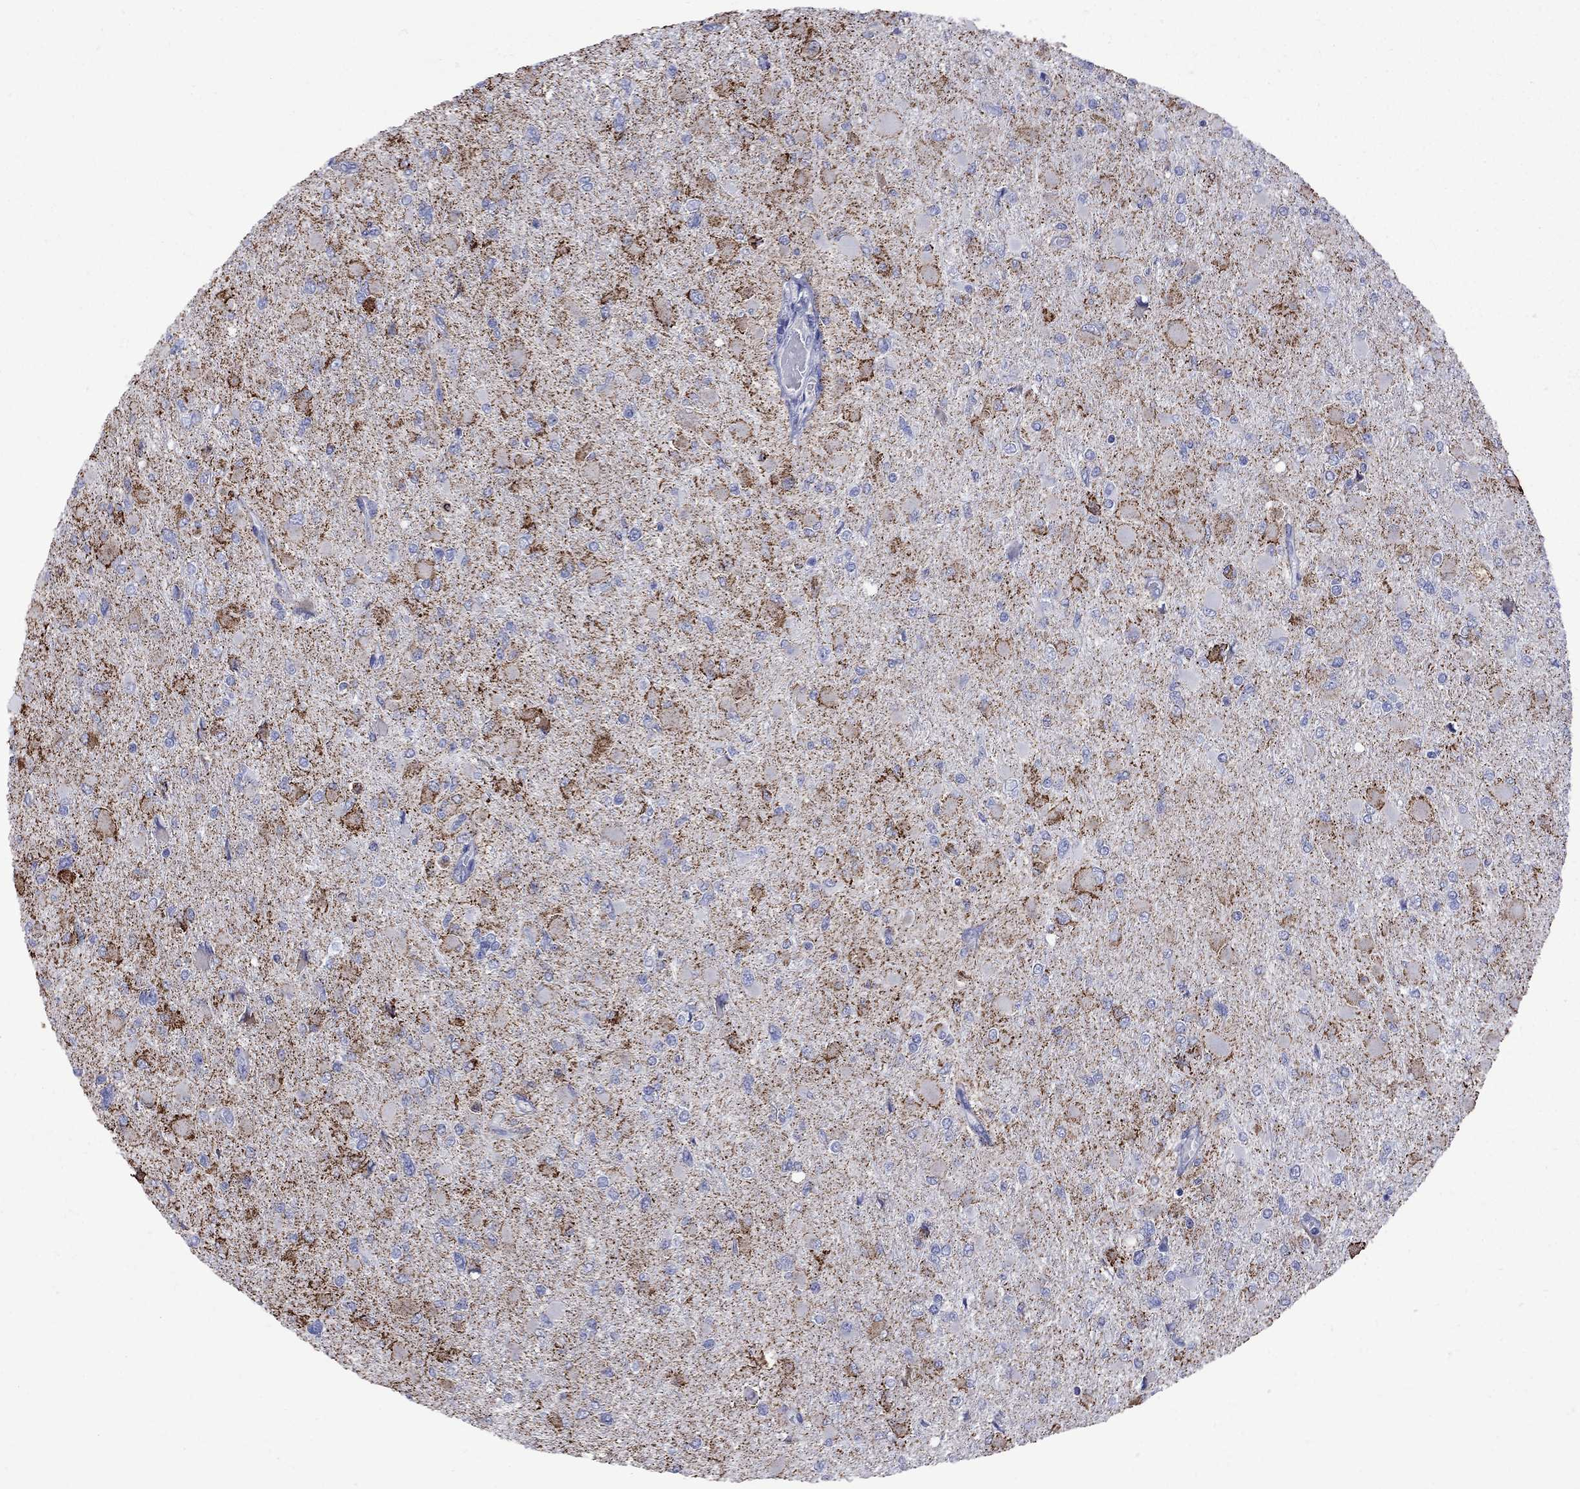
{"staining": {"intensity": "strong", "quantity": "<25%", "location": "cytoplasmic/membranous"}, "tissue": "glioma", "cell_type": "Tumor cells", "image_type": "cancer", "snomed": [{"axis": "morphology", "description": "Glioma, malignant, High grade"}, {"axis": "topography", "description": "Cerebral cortex"}], "caption": "Immunohistochemistry (IHC) of human malignant glioma (high-grade) reveals medium levels of strong cytoplasmic/membranous staining in about <25% of tumor cells.", "gene": "SESTD1", "patient": {"sex": "female", "age": 36}}